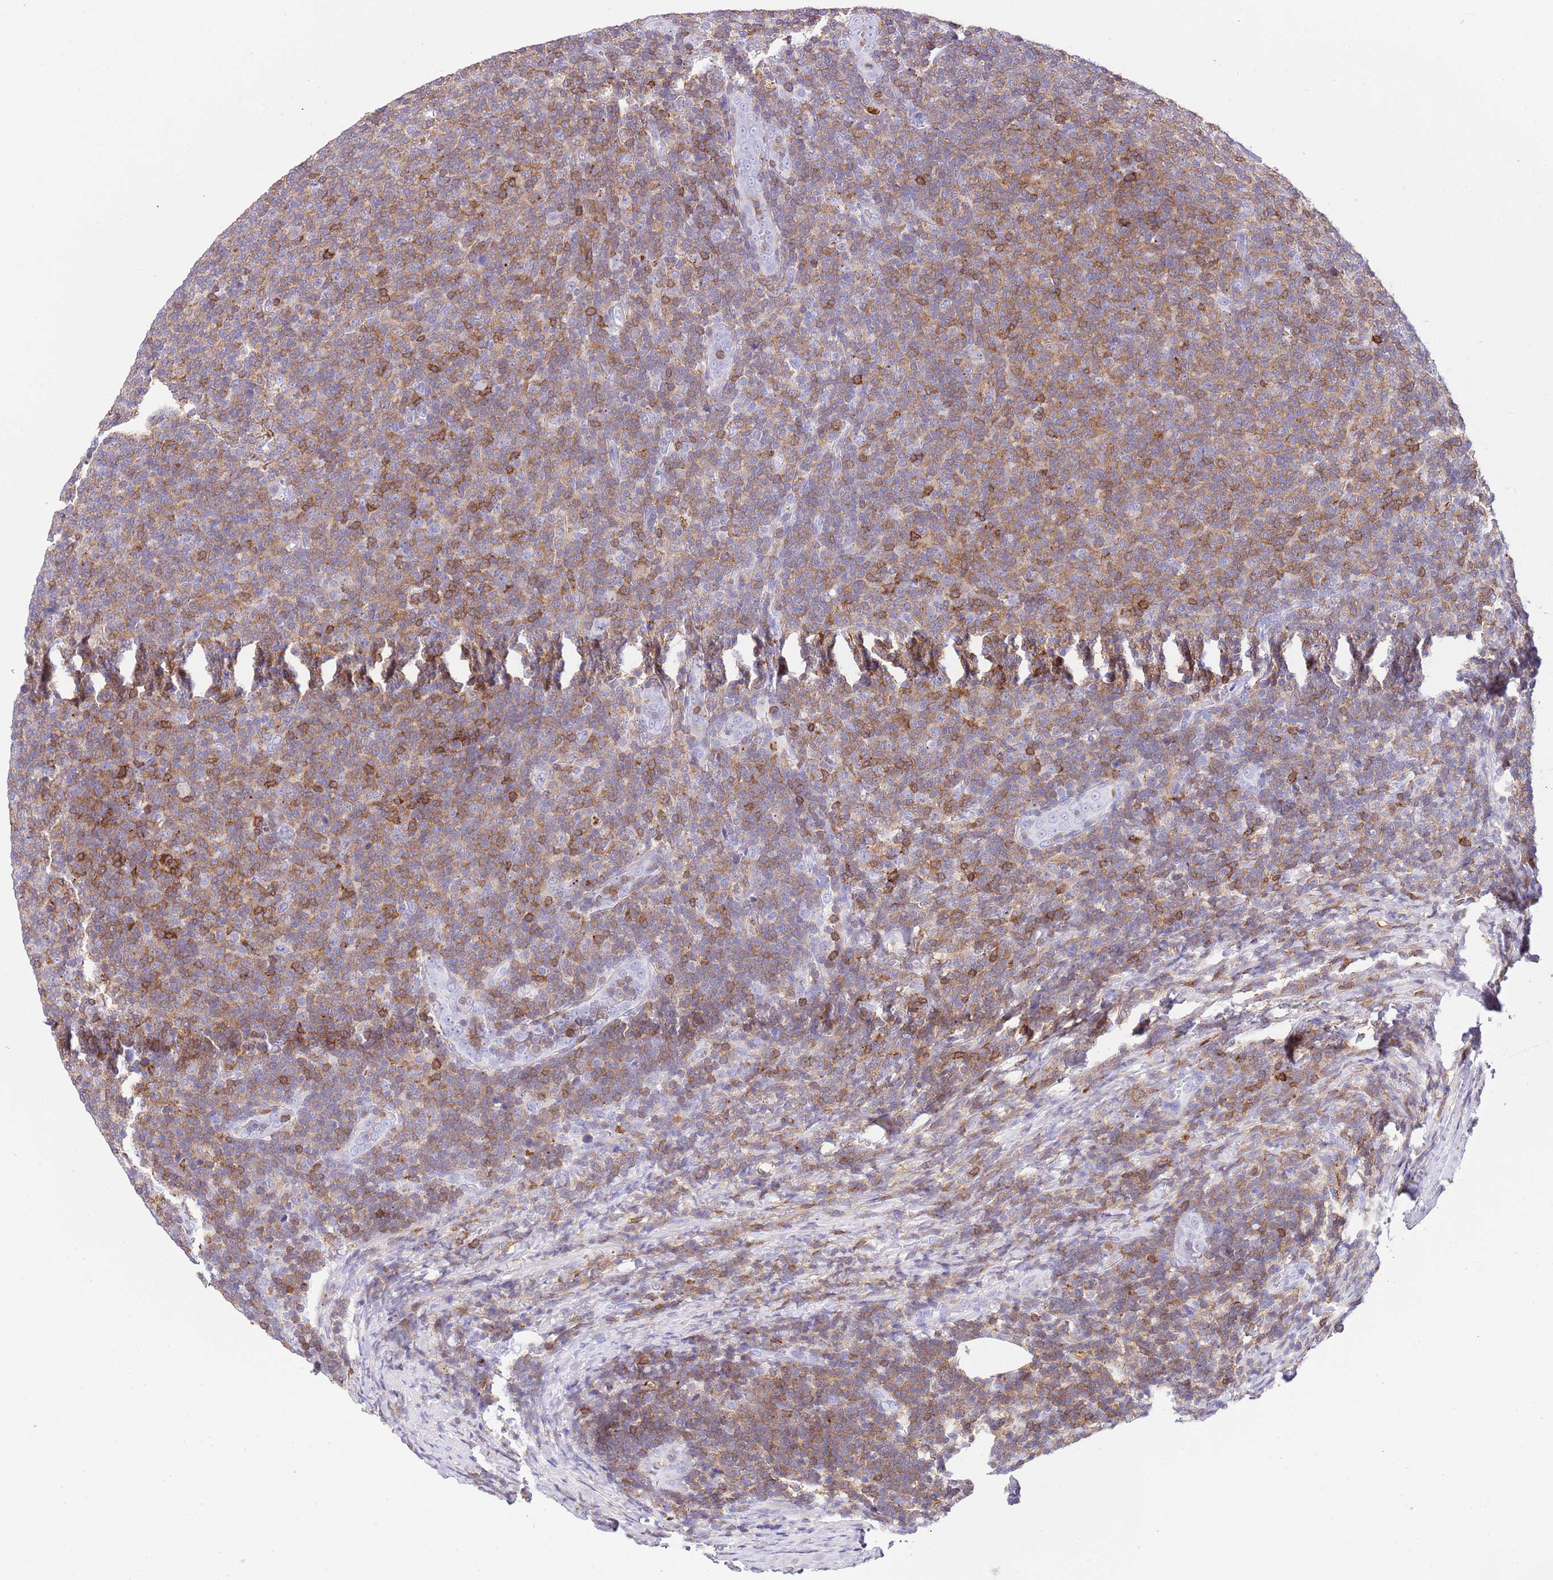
{"staining": {"intensity": "moderate", "quantity": ">75%", "location": "cytoplasmic/membranous"}, "tissue": "lymphoma", "cell_type": "Tumor cells", "image_type": "cancer", "snomed": [{"axis": "morphology", "description": "Malignant lymphoma, non-Hodgkin's type, Low grade"}, {"axis": "topography", "description": "Lymph node"}], "caption": "A brown stain shows moderate cytoplasmic/membranous staining of a protein in human low-grade malignant lymphoma, non-Hodgkin's type tumor cells.", "gene": "CNN2", "patient": {"sex": "male", "age": 66}}